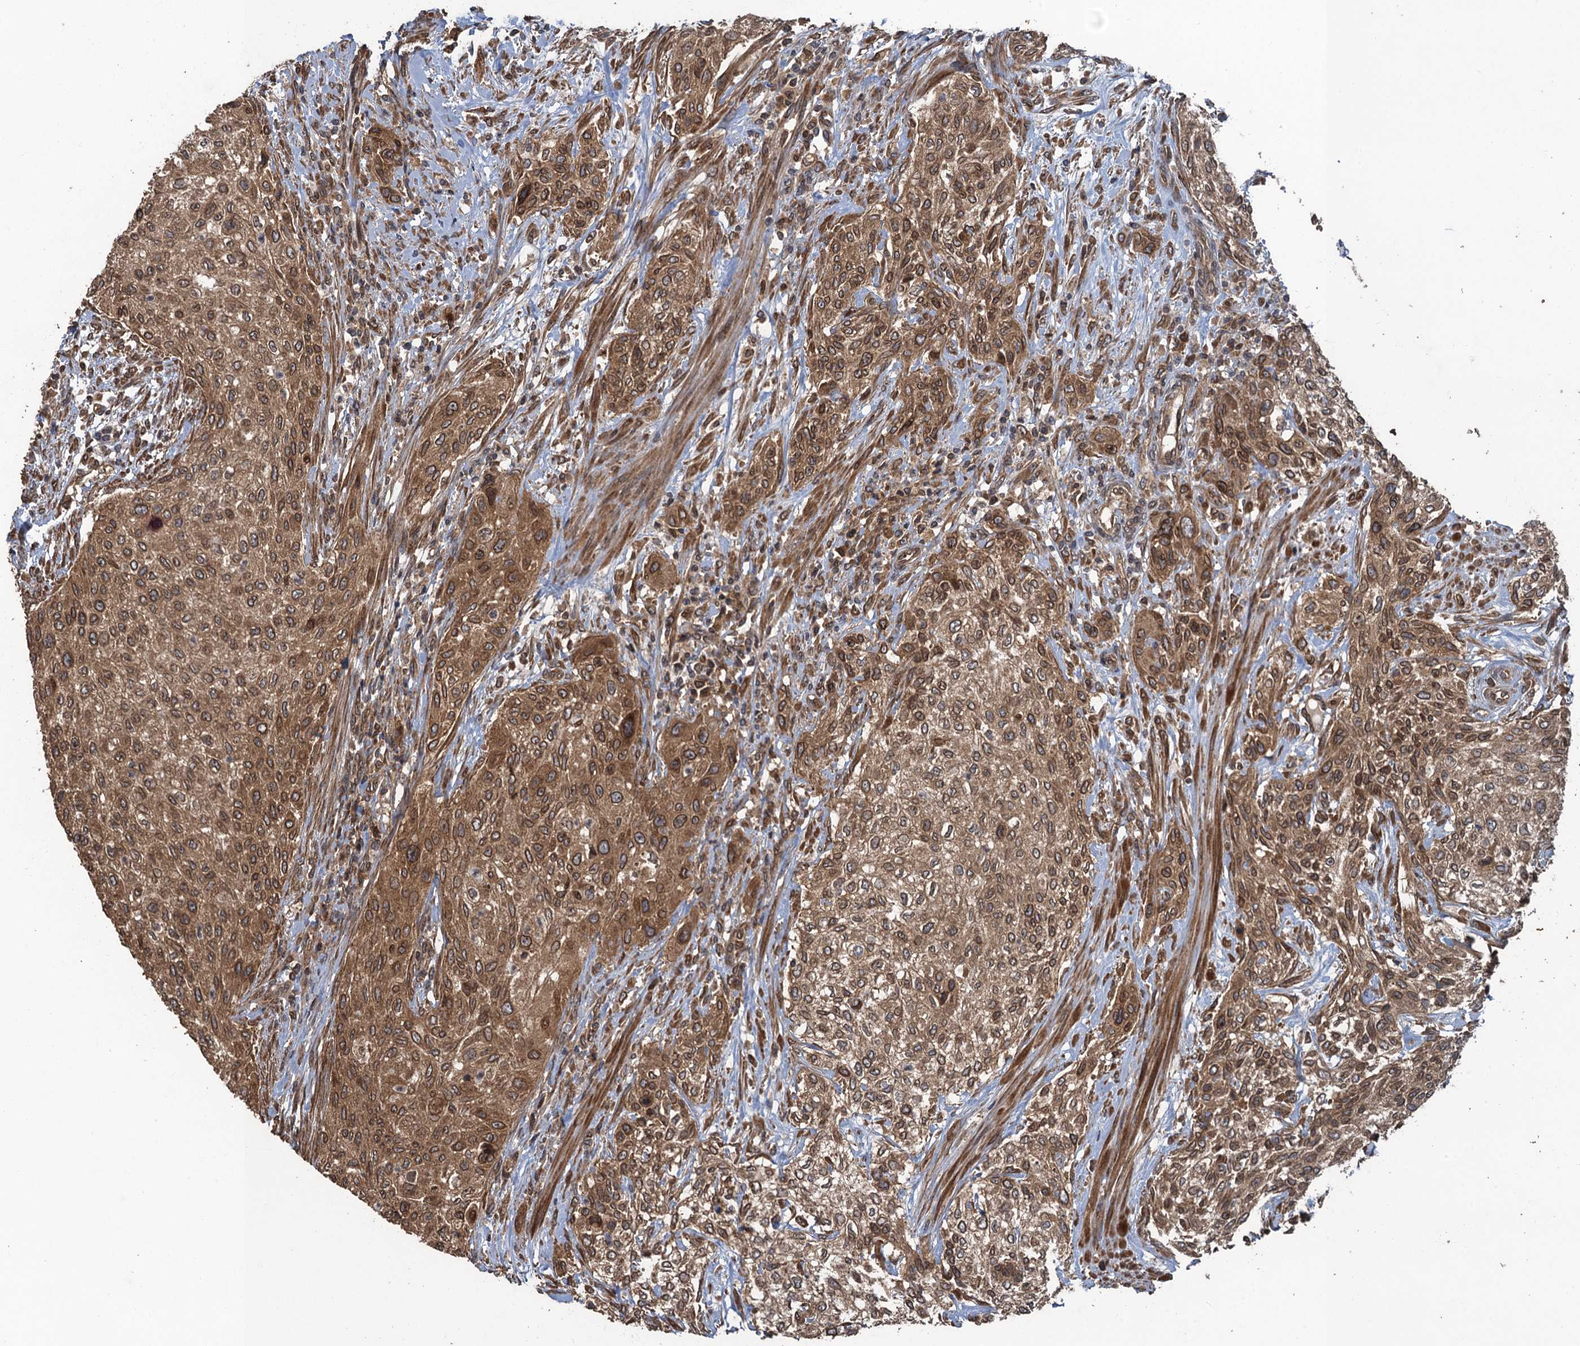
{"staining": {"intensity": "moderate", "quantity": ">75%", "location": "cytoplasmic/membranous,nuclear"}, "tissue": "urothelial cancer", "cell_type": "Tumor cells", "image_type": "cancer", "snomed": [{"axis": "morphology", "description": "Normal tissue, NOS"}, {"axis": "morphology", "description": "Urothelial carcinoma, NOS"}, {"axis": "topography", "description": "Urinary bladder"}, {"axis": "topography", "description": "Peripheral nerve tissue"}], "caption": "High-magnification brightfield microscopy of transitional cell carcinoma stained with DAB (3,3'-diaminobenzidine) (brown) and counterstained with hematoxylin (blue). tumor cells exhibit moderate cytoplasmic/membranous and nuclear positivity is seen in approximately>75% of cells.", "gene": "GLE1", "patient": {"sex": "male", "age": 35}}